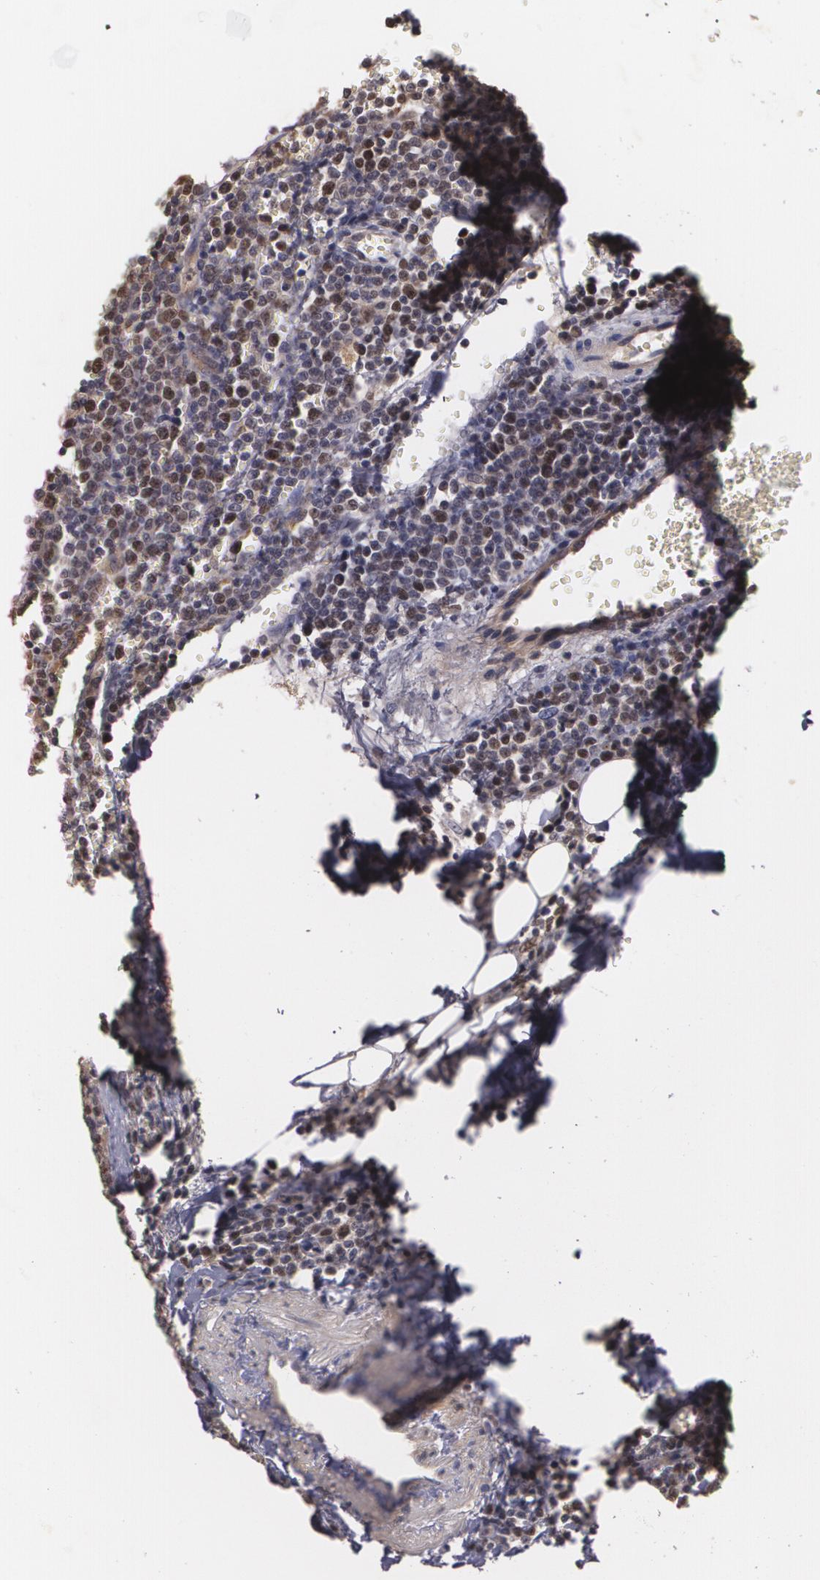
{"staining": {"intensity": "moderate", "quantity": "25%-75%", "location": "nuclear"}, "tissue": "lymphoma", "cell_type": "Tumor cells", "image_type": "cancer", "snomed": [{"axis": "morphology", "description": "Malignant lymphoma, non-Hodgkin's type, Low grade"}, {"axis": "topography", "description": "Lymph node"}], "caption": "Immunohistochemical staining of low-grade malignant lymphoma, non-Hodgkin's type demonstrates moderate nuclear protein positivity in approximately 25%-75% of tumor cells.", "gene": "BRCA1", "patient": {"sex": "male", "age": 50}}